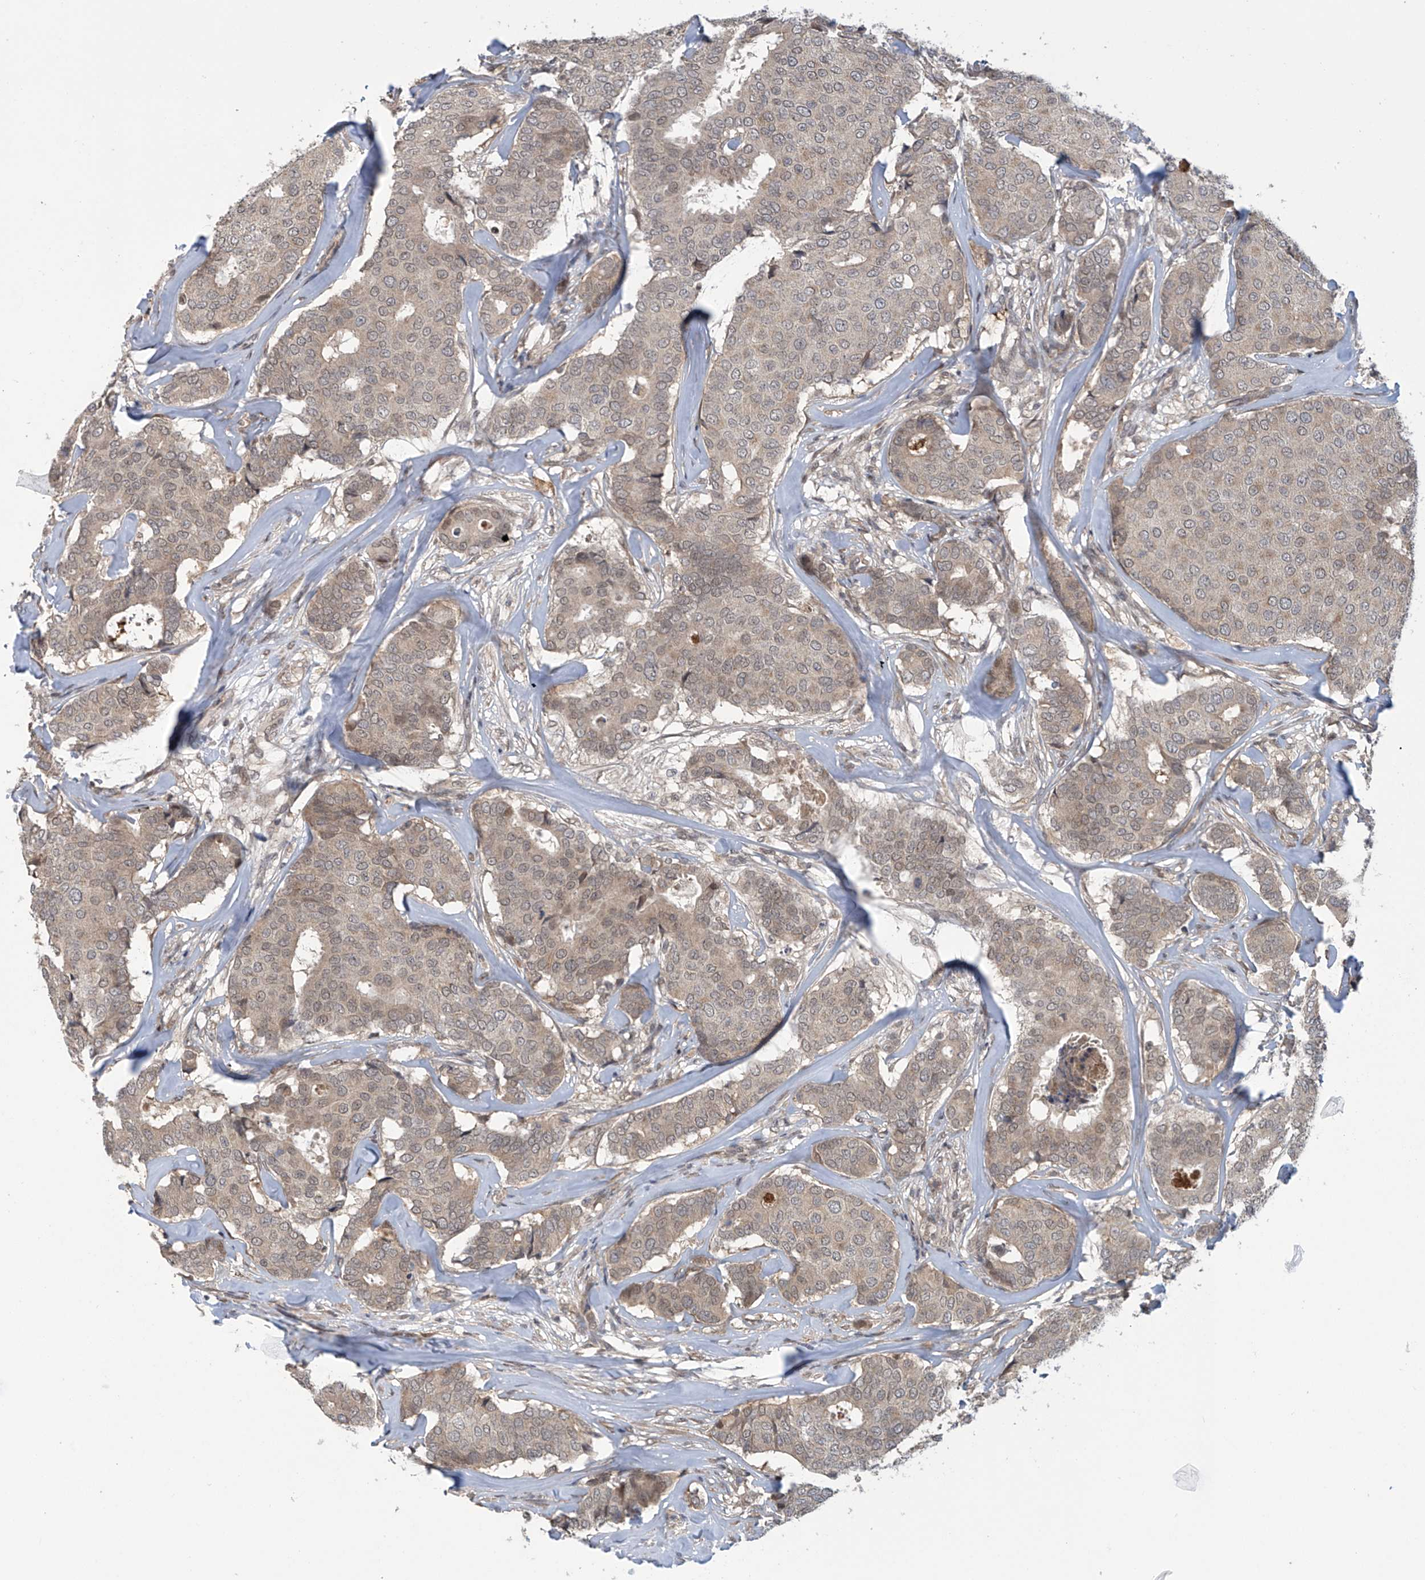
{"staining": {"intensity": "weak", "quantity": ">75%", "location": "cytoplasmic/membranous"}, "tissue": "breast cancer", "cell_type": "Tumor cells", "image_type": "cancer", "snomed": [{"axis": "morphology", "description": "Duct carcinoma"}, {"axis": "topography", "description": "Breast"}], "caption": "IHC histopathology image of infiltrating ductal carcinoma (breast) stained for a protein (brown), which reveals low levels of weak cytoplasmic/membranous expression in approximately >75% of tumor cells.", "gene": "ABHD13", "patient": {"sex": "female", "age": 75}}